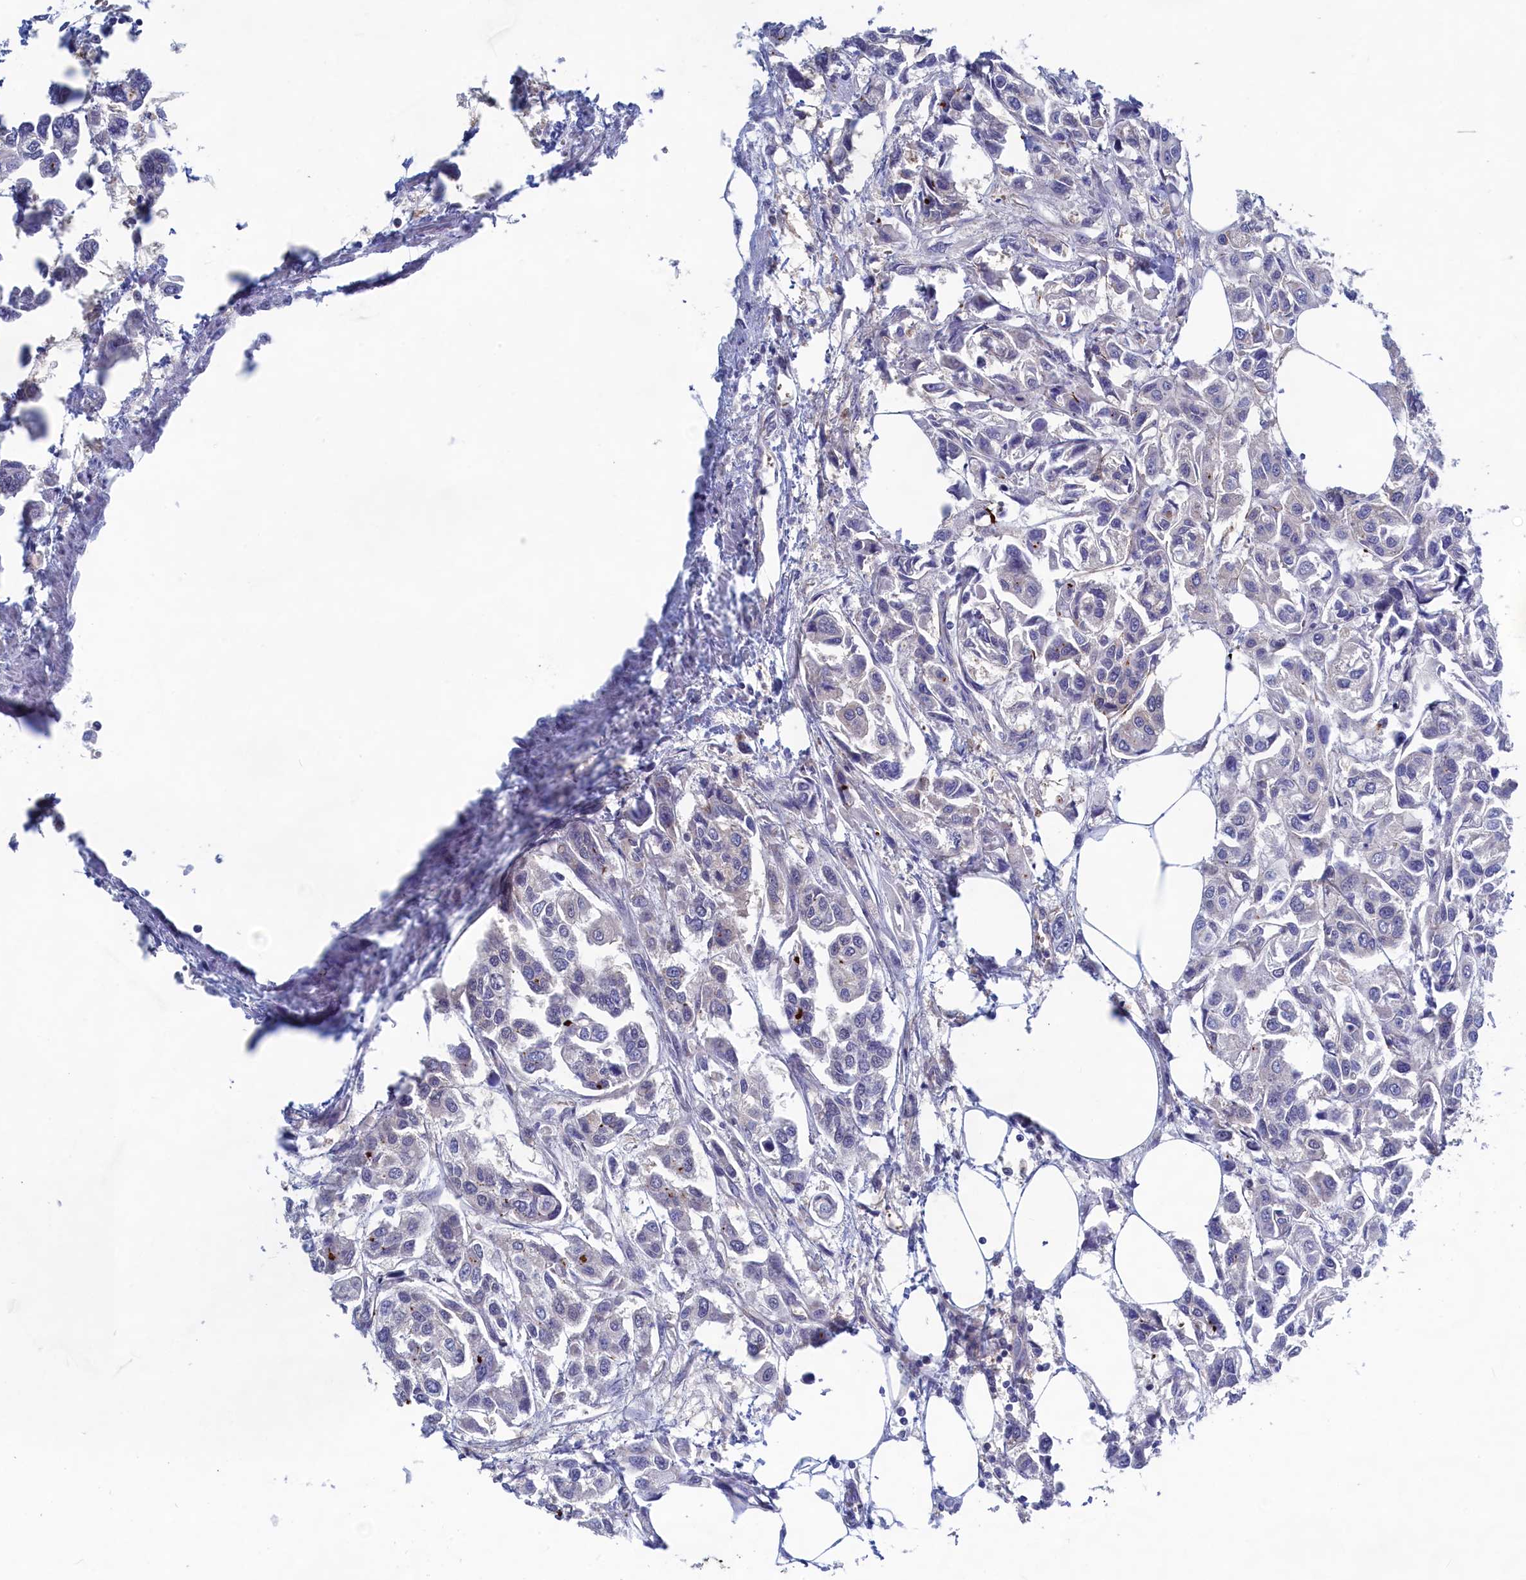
{"staining": {"intensity": "negative", "quantity": "none", "location": "none"}, "tissue": "urothelial cancer", "cell_type": "Tumor cells", "image_type": "cancer", "snomed": [{"axis": "morphology", "description": "Urothelial carcinoma, High grade"}, {"axis": "topography", "description": "Urinary bladder"}], "caption": "Tumor cells show no significant protein staining in high-grade urothelial carcinoma.", "gene": "PGP", "patient": {"sex": "male", "age": 67}}